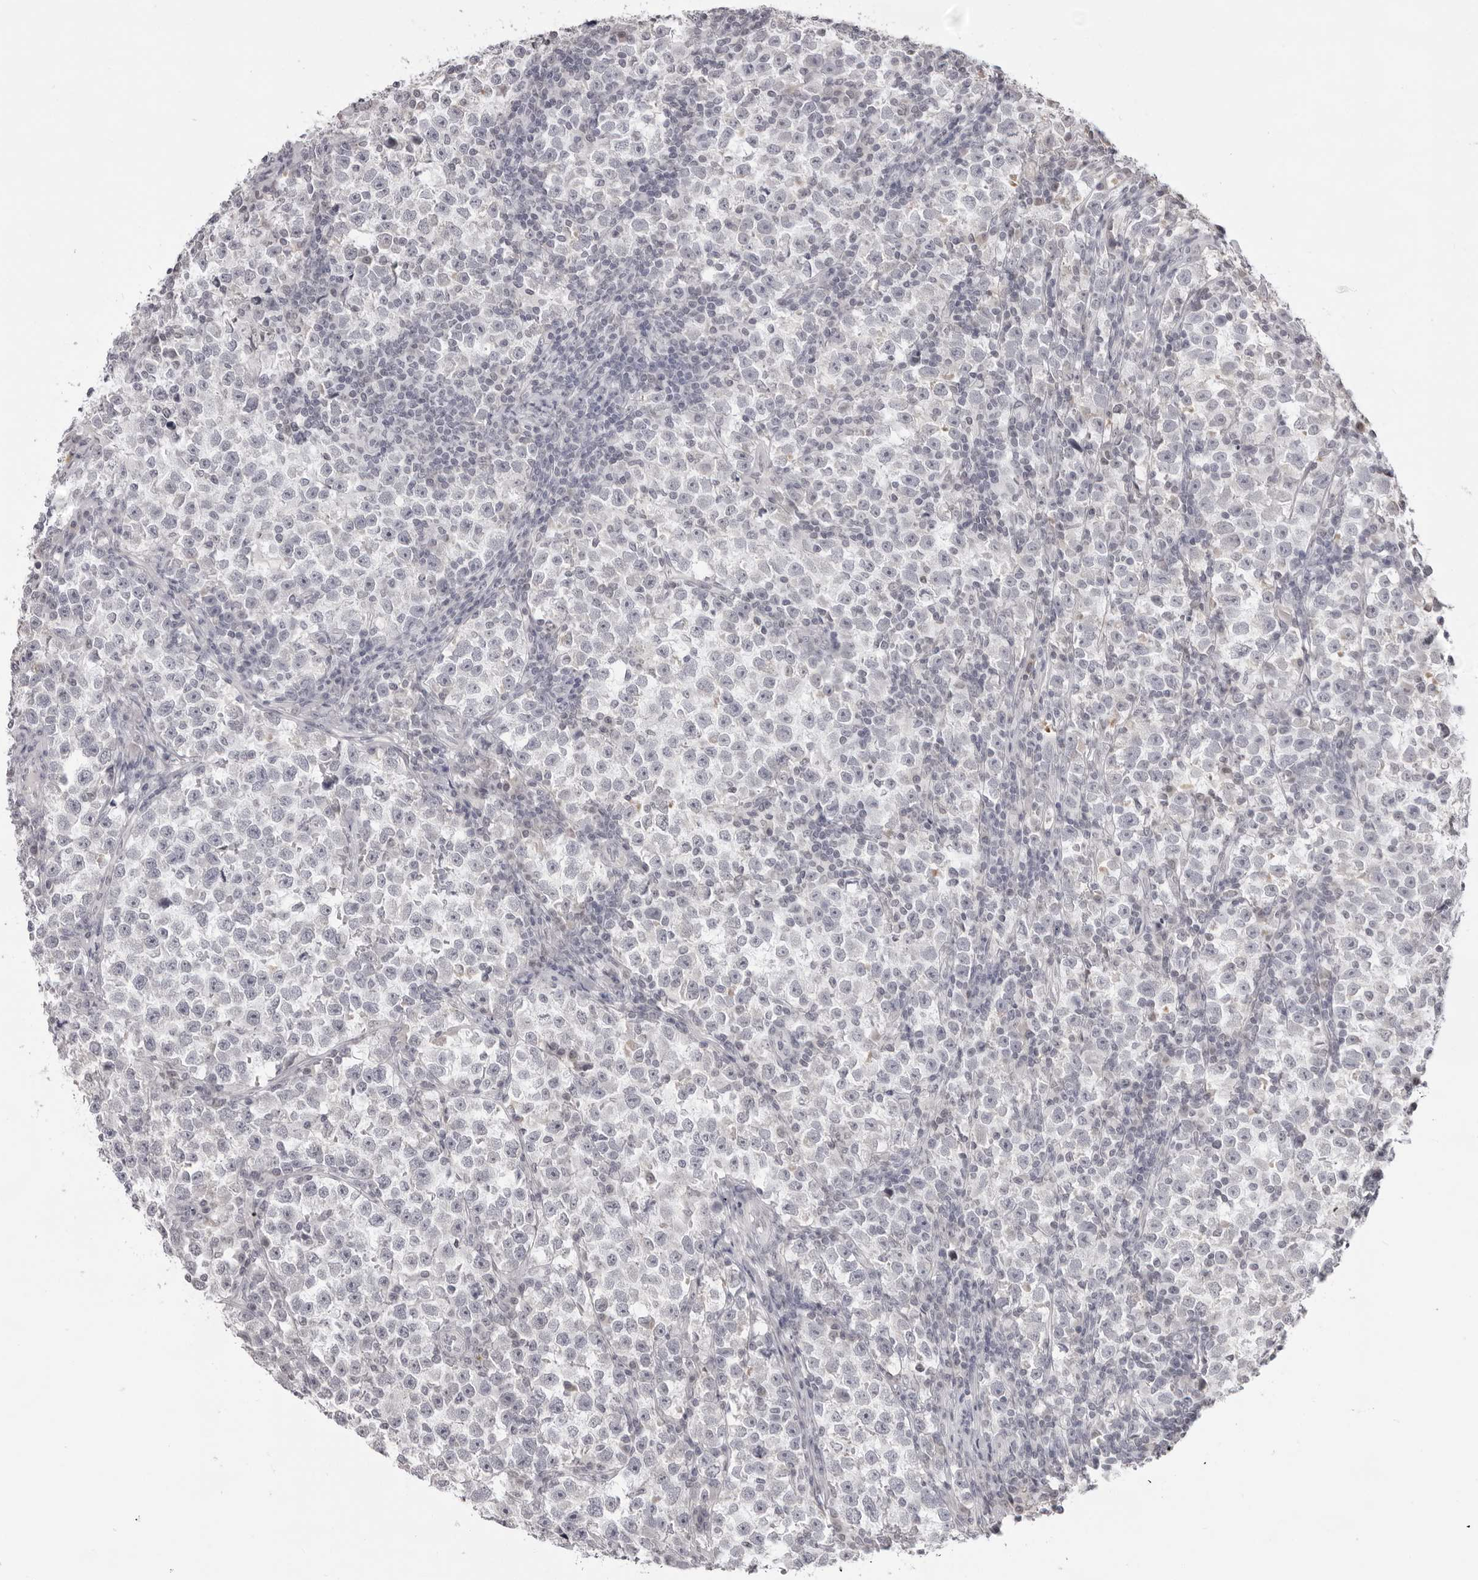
{"staining": {"intensity": "negative", "quantity": "none", "location": "none"}, "tissue": "testis cancer", "cell_type": "Tumor cells", "image_type": "cancer", "snomed": [{"axis": "morphology", "description": "Normal tissue, NOS"}, {"axis": "morphology", "description": "Seminoma, NOS"}, {"axis": "topography", "description": "Testis"}], "caption": "IHC of seminoma (testis) shows no positivity in tumor cells.", "gene": "ACP6", "patient": {"sex": "male", "age": 43}}